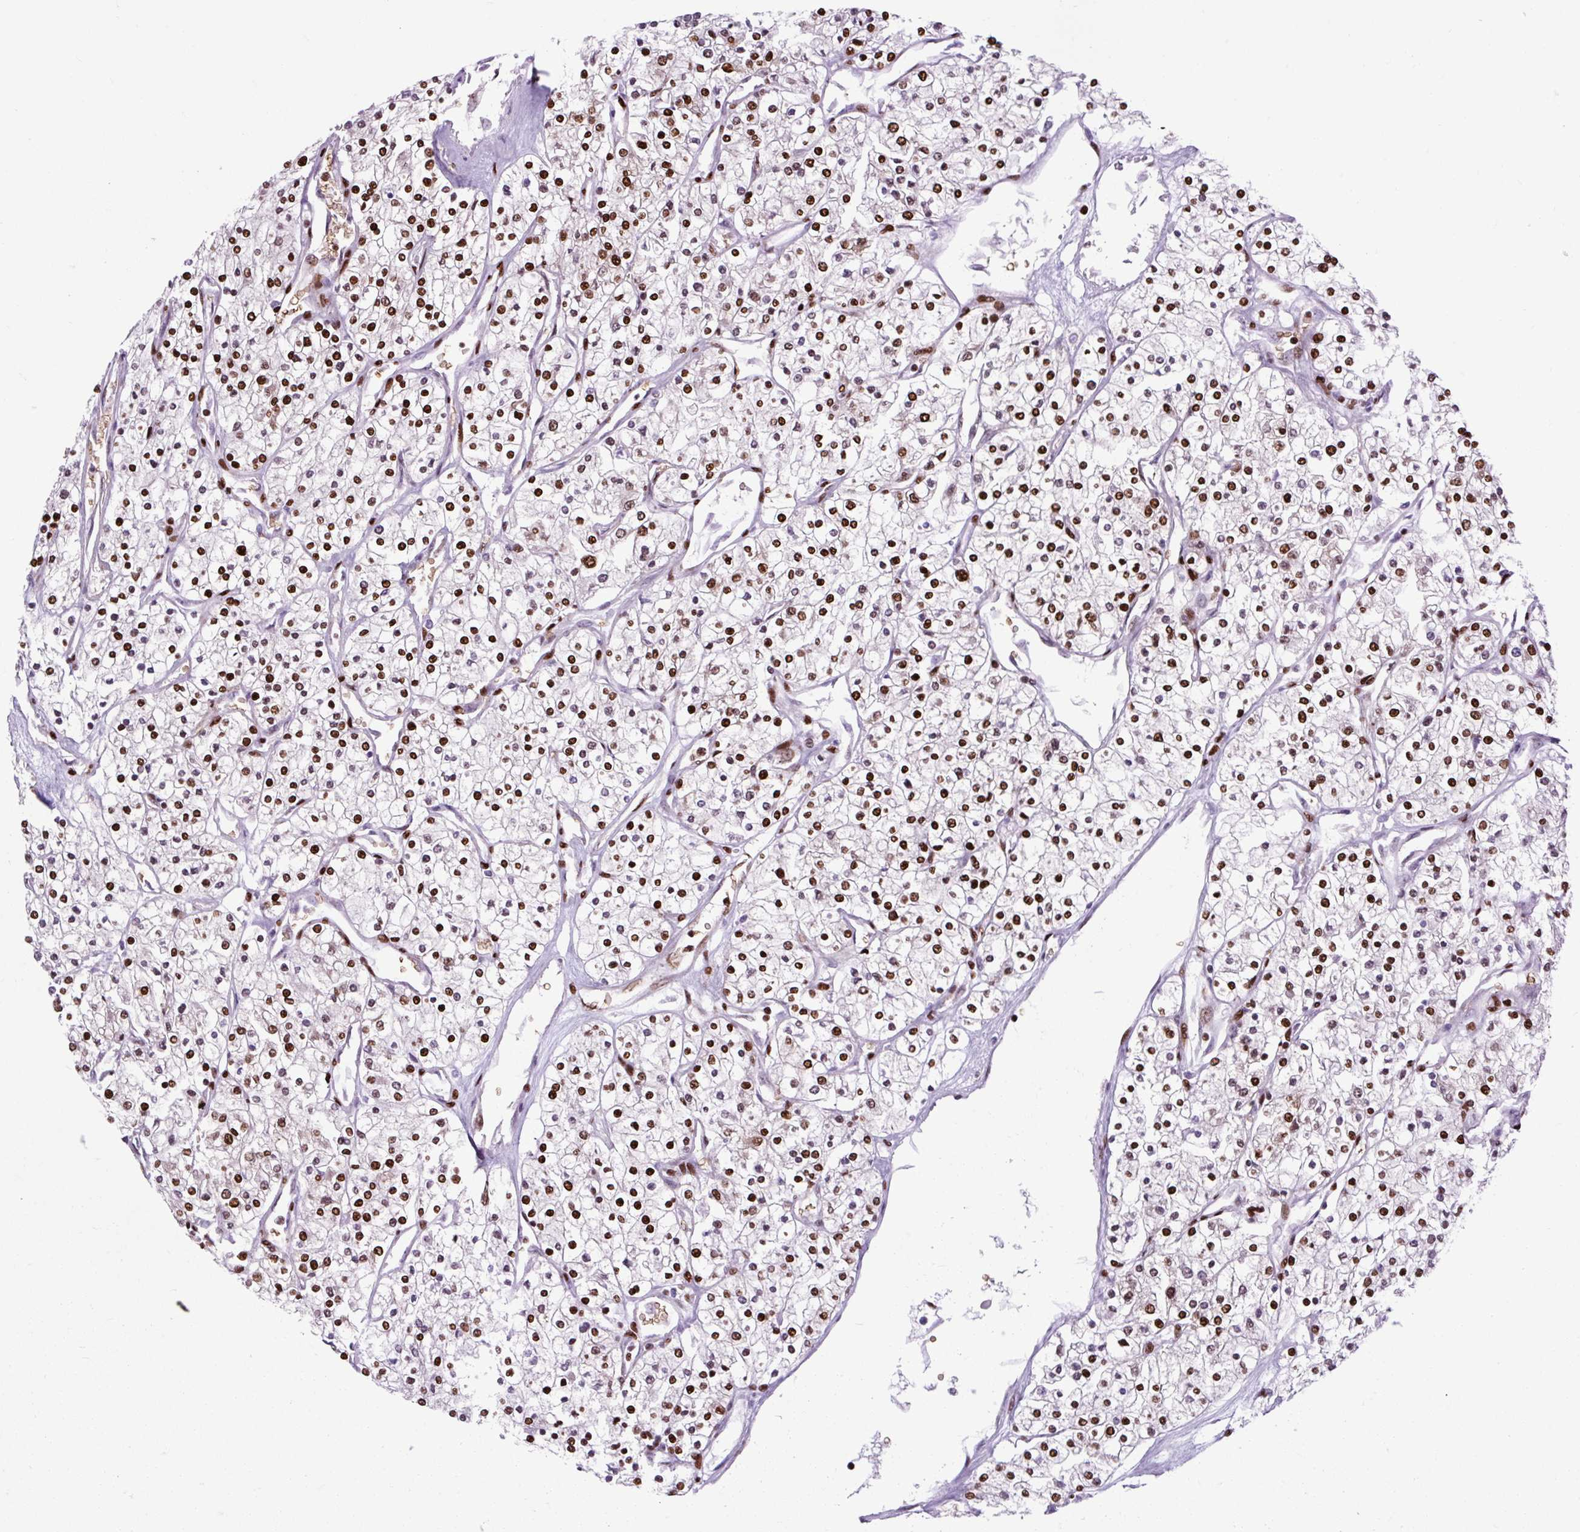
{"staining": {"intensity": "strong", "quantity": ">75%", "location": "nuclear"}, "tissue": "renal cancer", "cell_type": "Tumor cells", "image_type": "cancer", "snomed": [{"axis": "morphology", "description": "Adenocarcinoma, NOS"}, {"axis": "topography", "description": "Kidney"}], "caption": "Immunohistochemistry micrograph of renal cancer stained for a protein (brown), which displays high levels of strong nuclear staining in approximately >75% of tumor cells.", "gene": "FUS", "patient": {"sex": "male", "age": 80}}